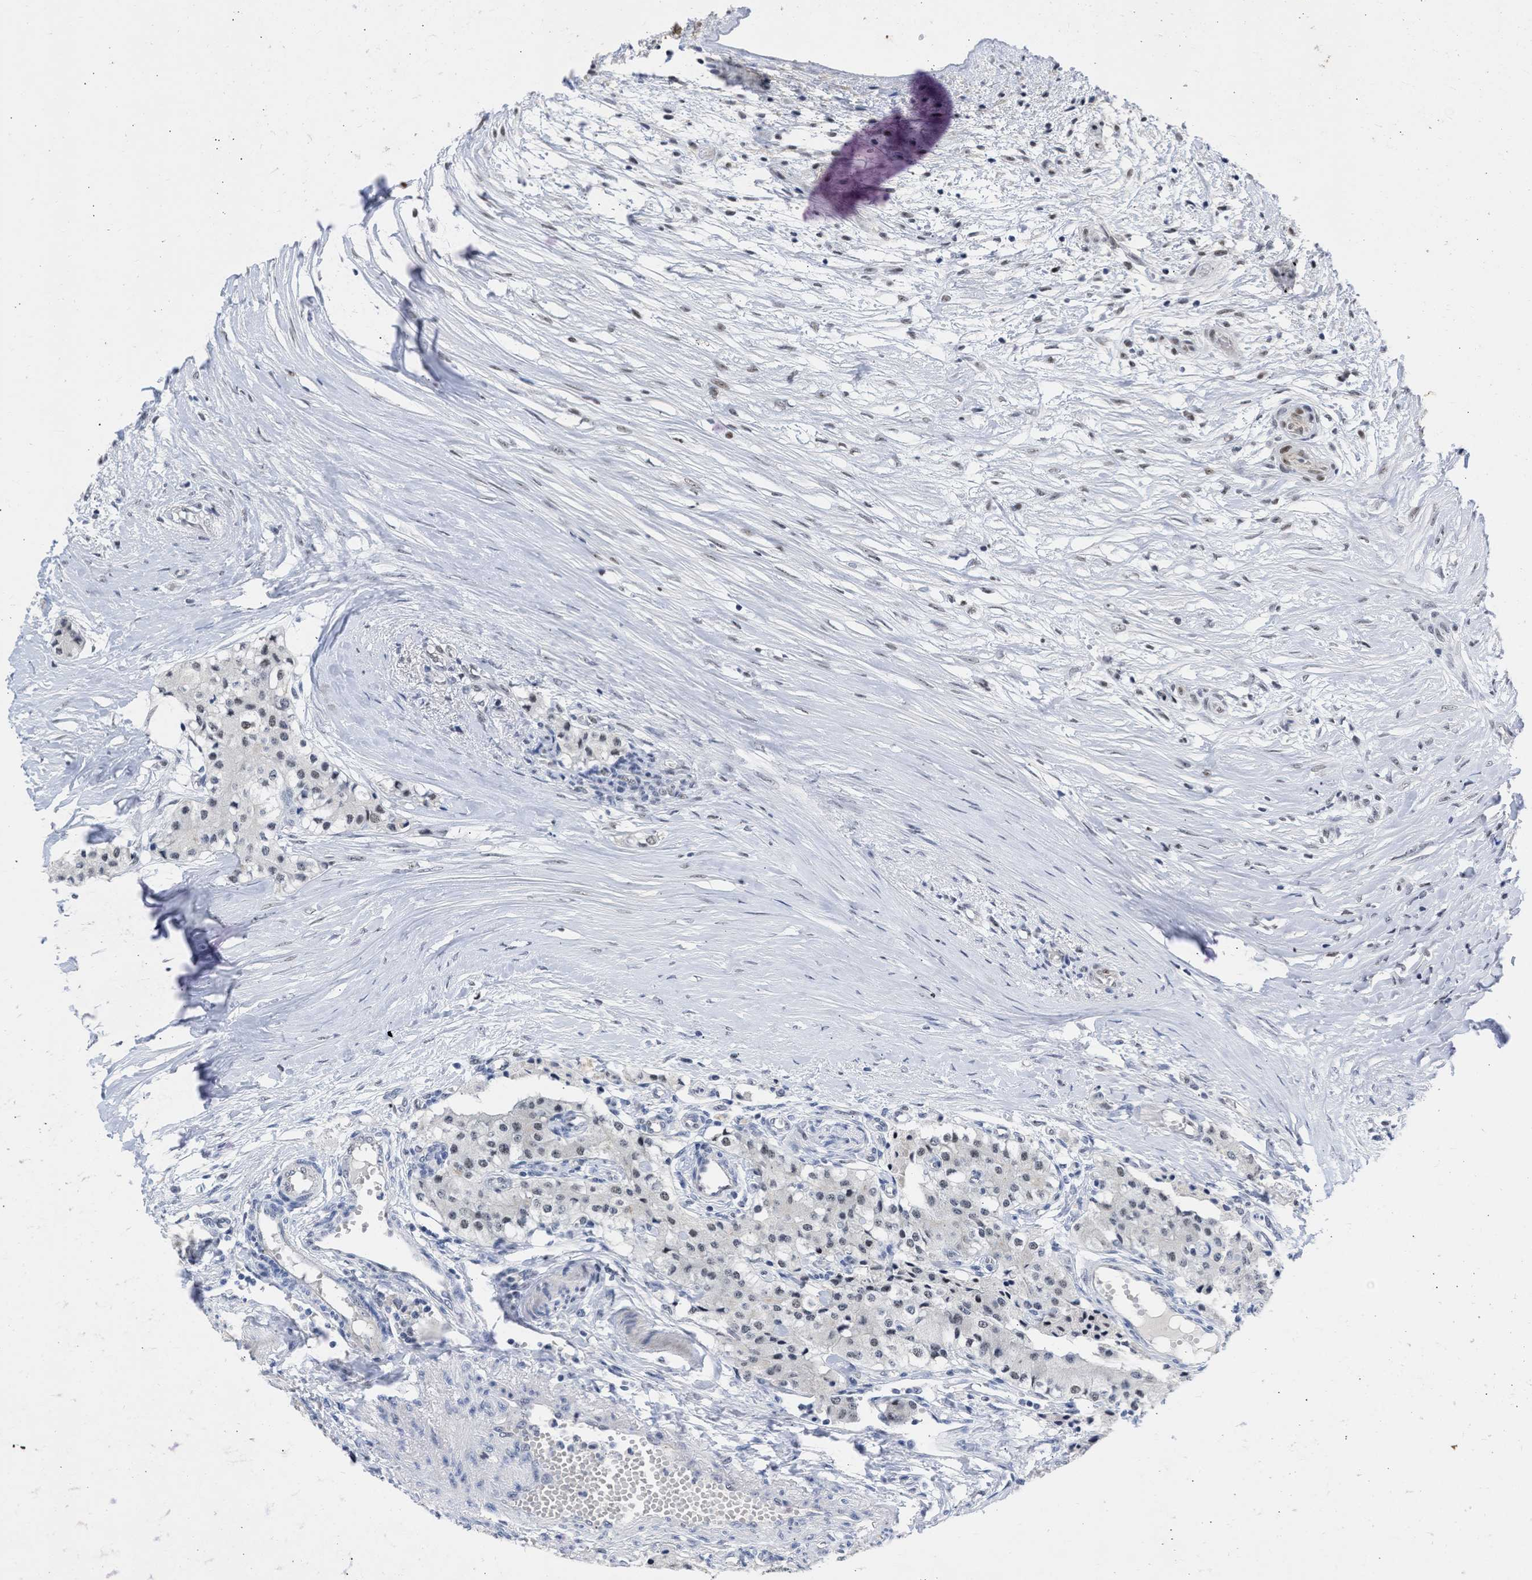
{"staining": {"intensity": "weak", "quantity": ">75%", "location": "nuclear"}, "tissue": "carcinoid", "cell_type": "Tumor cells", "image_type": "cancer", "snomed": [{"axis": "morphology", "description": "Carcinoid, malignant, NOS"}, {"axis": "topography", "description": "Colon"}], "caption": "Immunohistochemistry (IHC) image of human carcinoid stained for a protein (brown), which shows low levels of weak nuclear staining in approximately >75% of tumor cells.", "gene": "DDX41", "patient": {"sex": "female", "age": 52}}